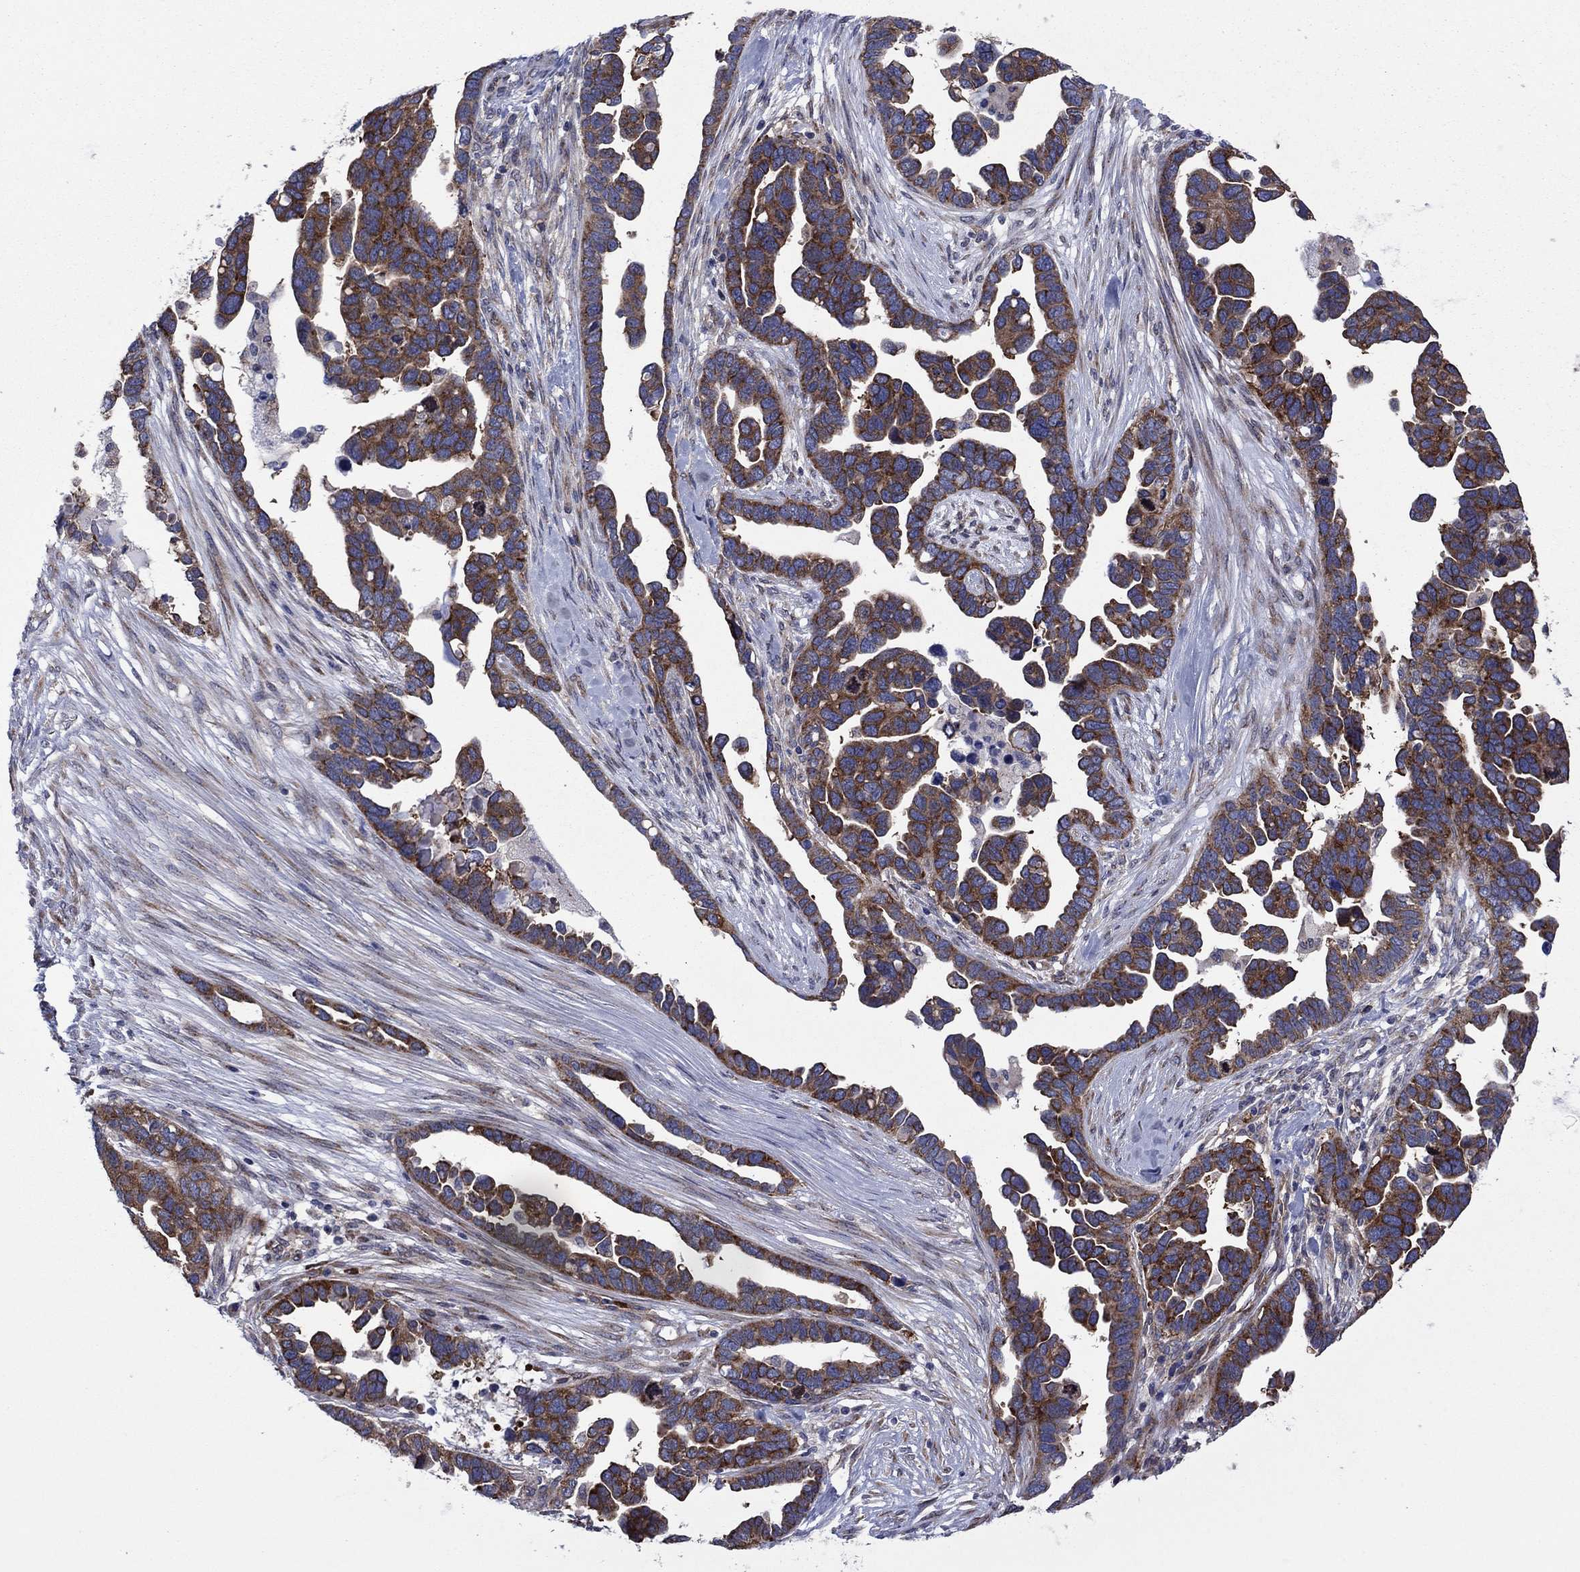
{"staining": {"intensity": "strong", "quantity": ">75%", "location": "cytoplasmic/membranous"}, "tissue": "ovarian cancer", "cell_type": "Tumor cells", "image_type": "cancer", "snomed": [{"axis": "morphology", "description": "Cystadenocarcinoma, serous, NOS"}, {"axis": "topography", "description": "Ovary"}], "caption": "Approximately >75% of tumor cells in human ovarian serous cystadenocarcinoma reveal strong cytoplasmic/membranous protein positivity as visualized by brown immunohistochemical staining.", "gene": "GPR155", "patient": {"sex": "female", "age": 54}}